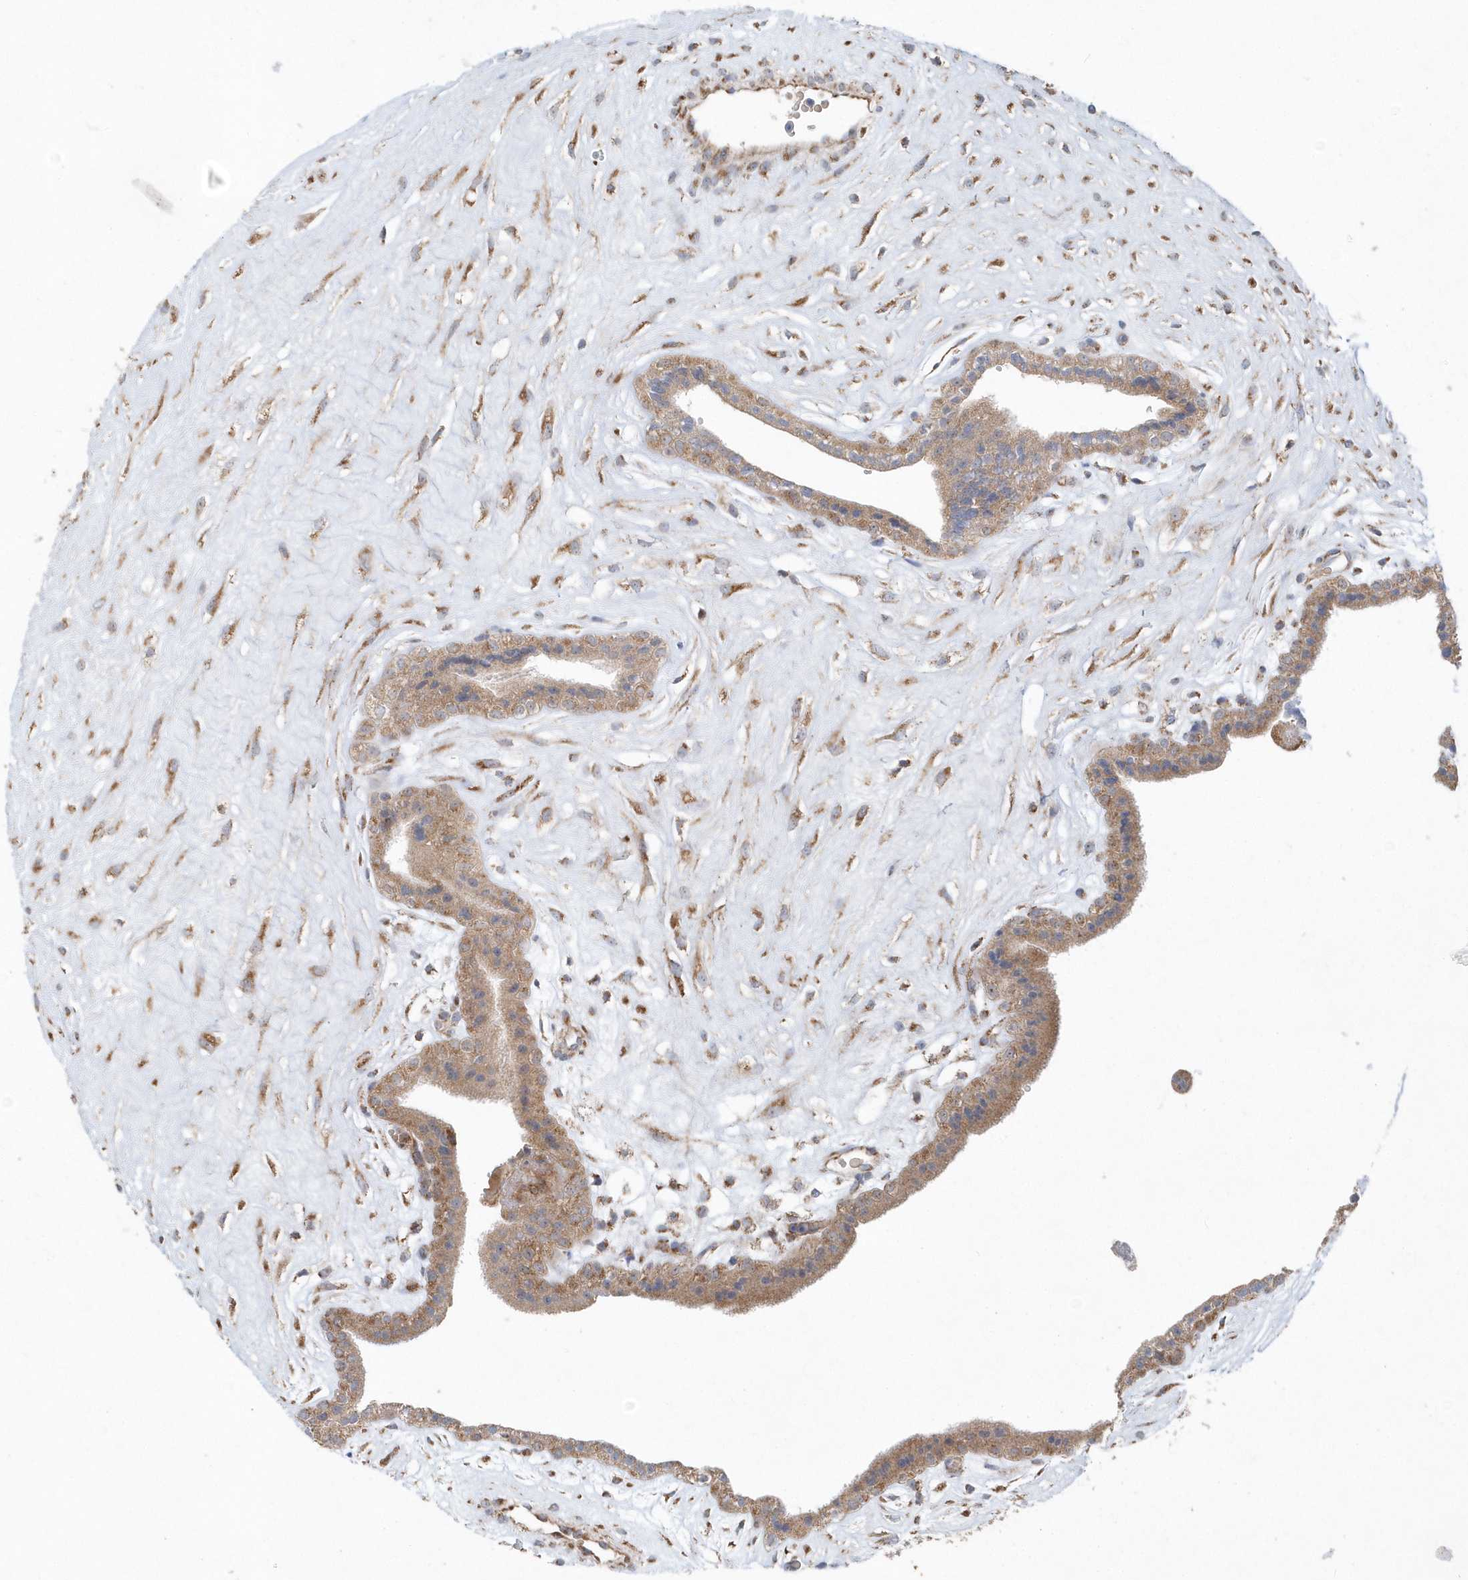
{"staining": {"intensity": "moderate", "quantity": ">75%", "location": "cytoplasmic/membranous"}, "tissue": "placenta", "cell_type": "Trophoblastic cells", "image_type": "normal", "snomed": [{"axis": "morphology", "description": "Normal tissue, NOS"}, {"axis": "topography", "description": "Placenta"}], "caption": "Immunohistochemical staining of normal human placenta displays medium levels of moderate cytoplasmic/membranous staining in approximately >75% of trophoblastic cells.", "gene": "PPP1R7", "patient": {"sex": "female", "age": 18}}